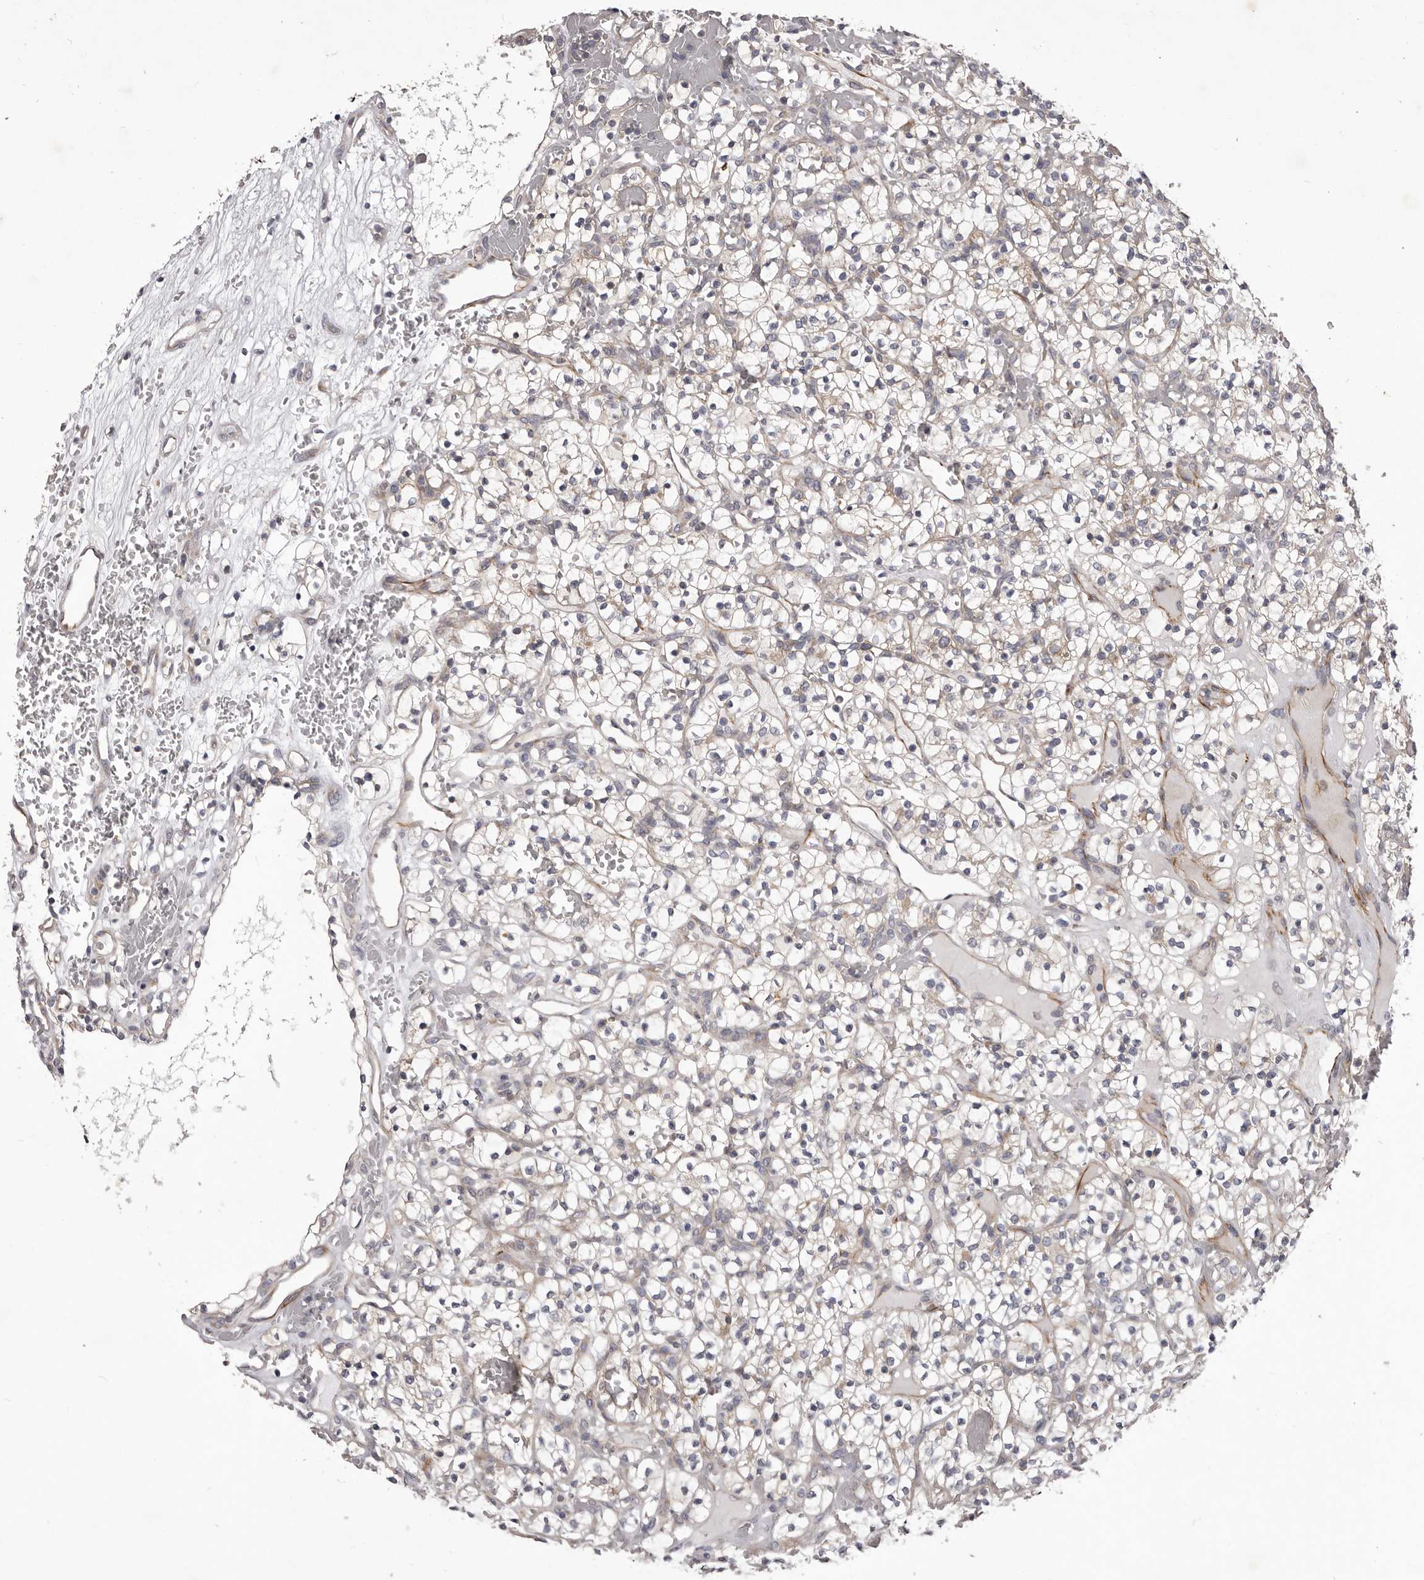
{"staining": {"intensity": "negative", "quantity": "none", "location": "none"}, "tissue": "renal cancer", "cell_type": "Tumor cells", "image_type": "cancer", "snomed": [{"axis": "morphology", "description": "Adenocarcinoma, NOS"}, {"axis": "topography", "description": "Kidney"}], "caption": "Immunohistochemical staining of human renal cancer (adenocarcinoma) exhibits no significant staining in tumor cells.", "gene": "PNRC1", "patient": {"sex": "female", "age": 57}}